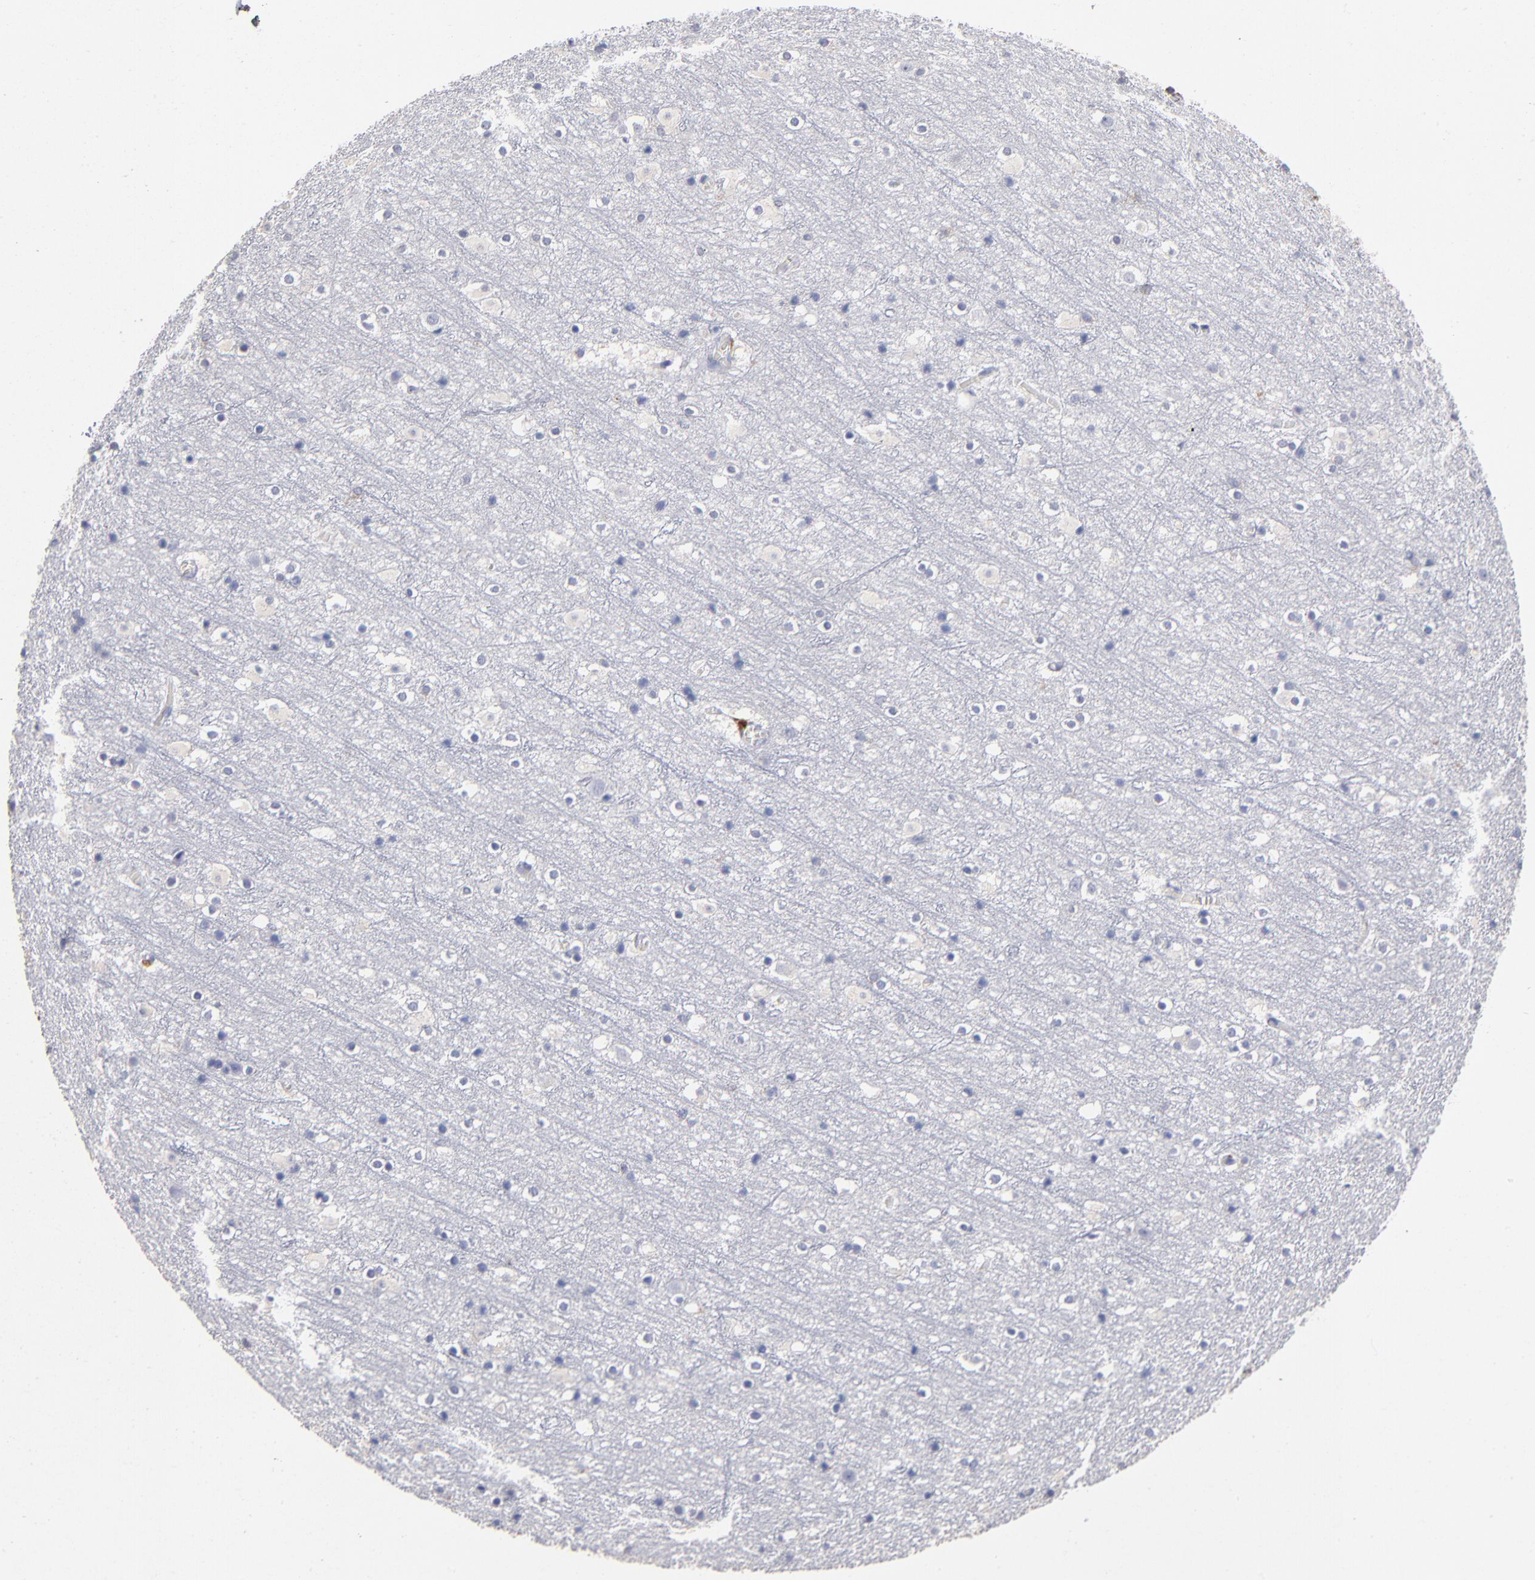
{"staining": {"intensity": "negative", "quantity": "none", "location": "none"}, "tissue": "cerebral cortex", "cell_type": "Endothelial cells", "image_type": "normal", "snomed": [{"axis": "morphology", "description": "Normal tissue, NOS"}, {"axis": "topography", "description": "Cerebral cortex"}], "caption": "Endothelial cells are negative for brown protein staining in normal cerebral cortex. (Brightfield microscopy of DAB (3,3'-diaminobenzidine) IHC at high magnification).", "gene": "CD180", "patient": {"sex": "male", "age": 45}}